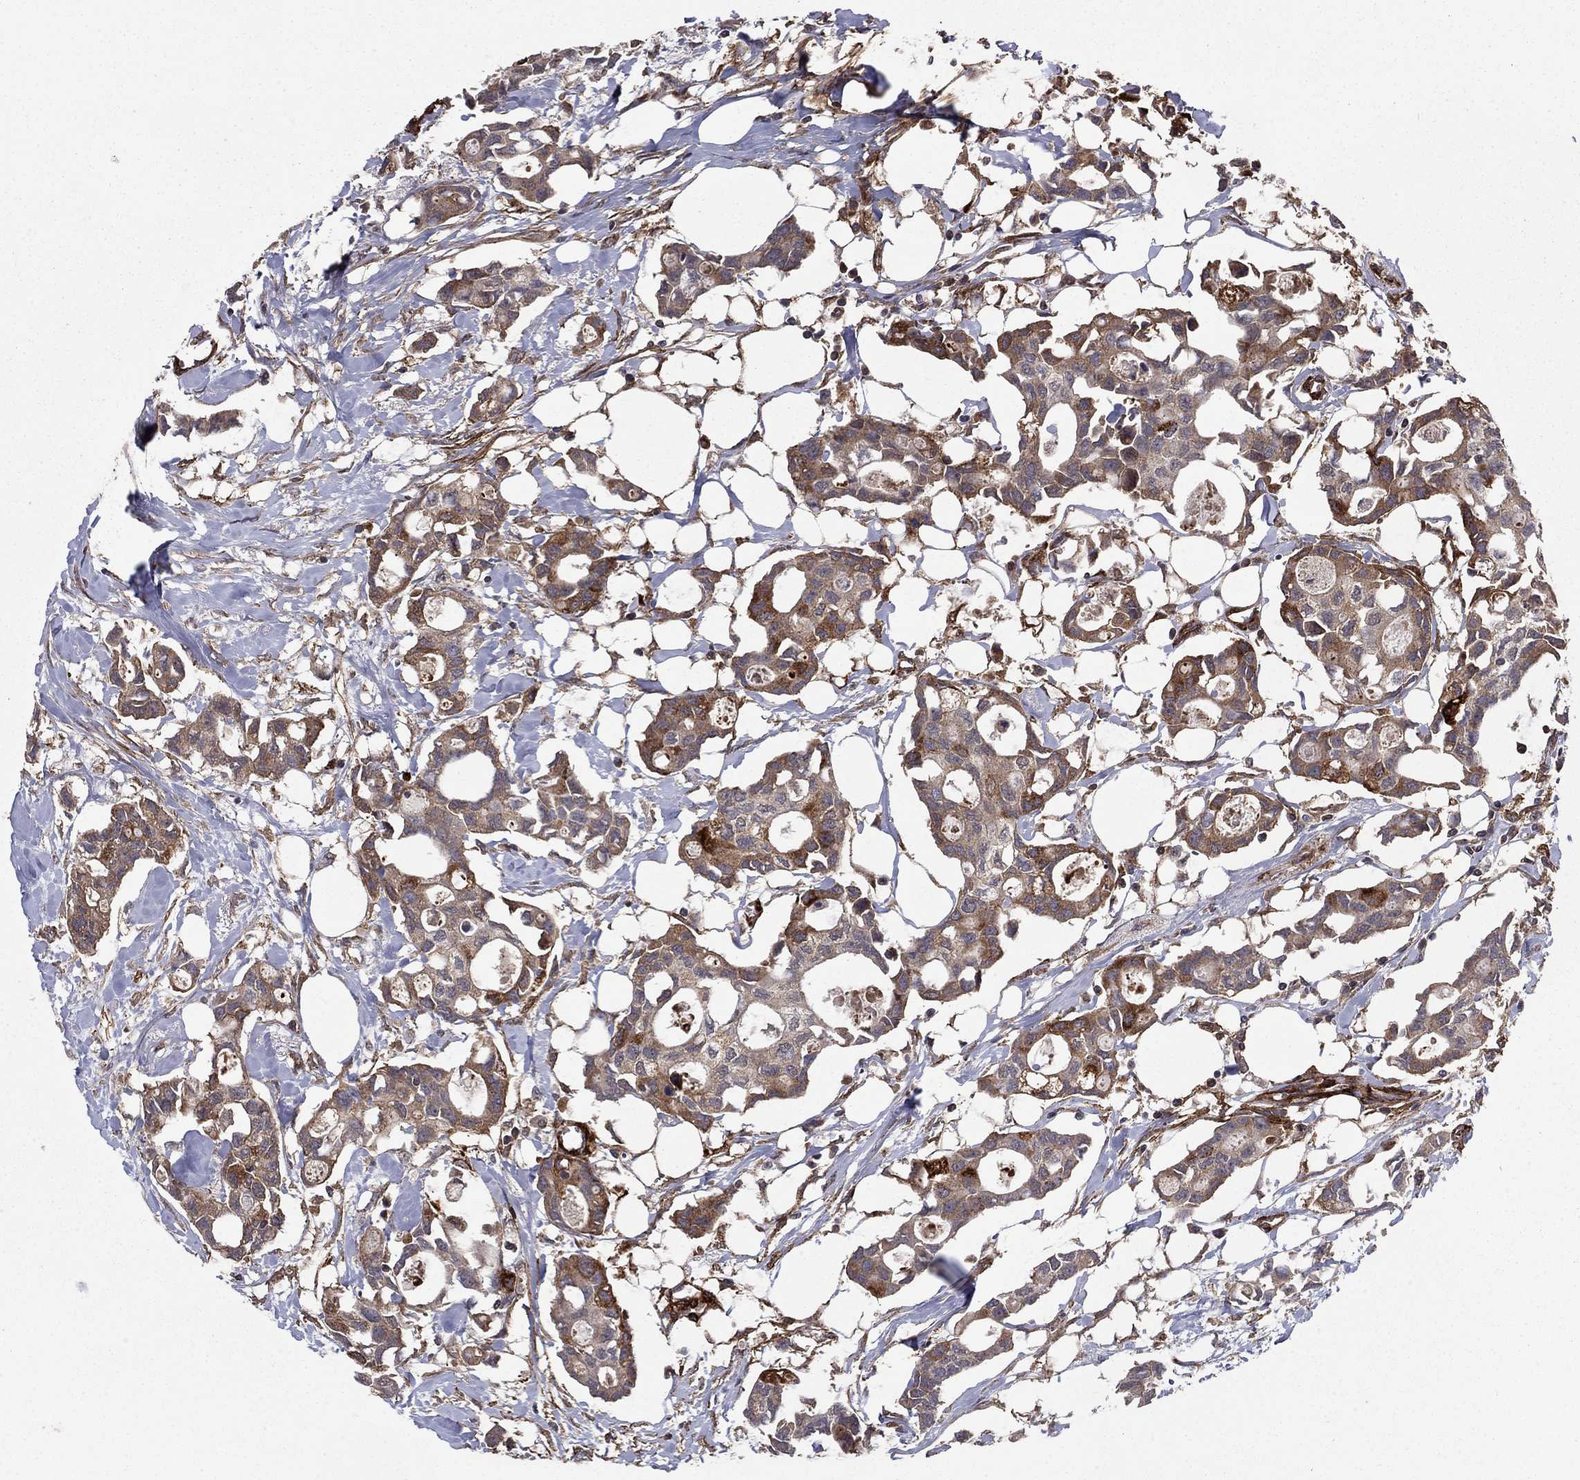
{"staining": {"intensity": "moderate", "quantity": "25%-75%", "location": "cytoplasmic/membranous"}, "tissue": "breast cancer", "cell_type": "Tumor cells", "image_type": "cancer", "snomed": [{"axis": "morphology", "description": "Duct carcinoma"}, {"axis": "topography", "description": "Breast"}], "caption": "Invasive ductal carcinoma (breast) was stained to show a protein in brown. There is medium levels of moderate cytoplasmic/membranous expression in approximately 25%-75% of tumor cells.", "gene": "COL18A1", "patient": {"sex": "female", "age": 83}}